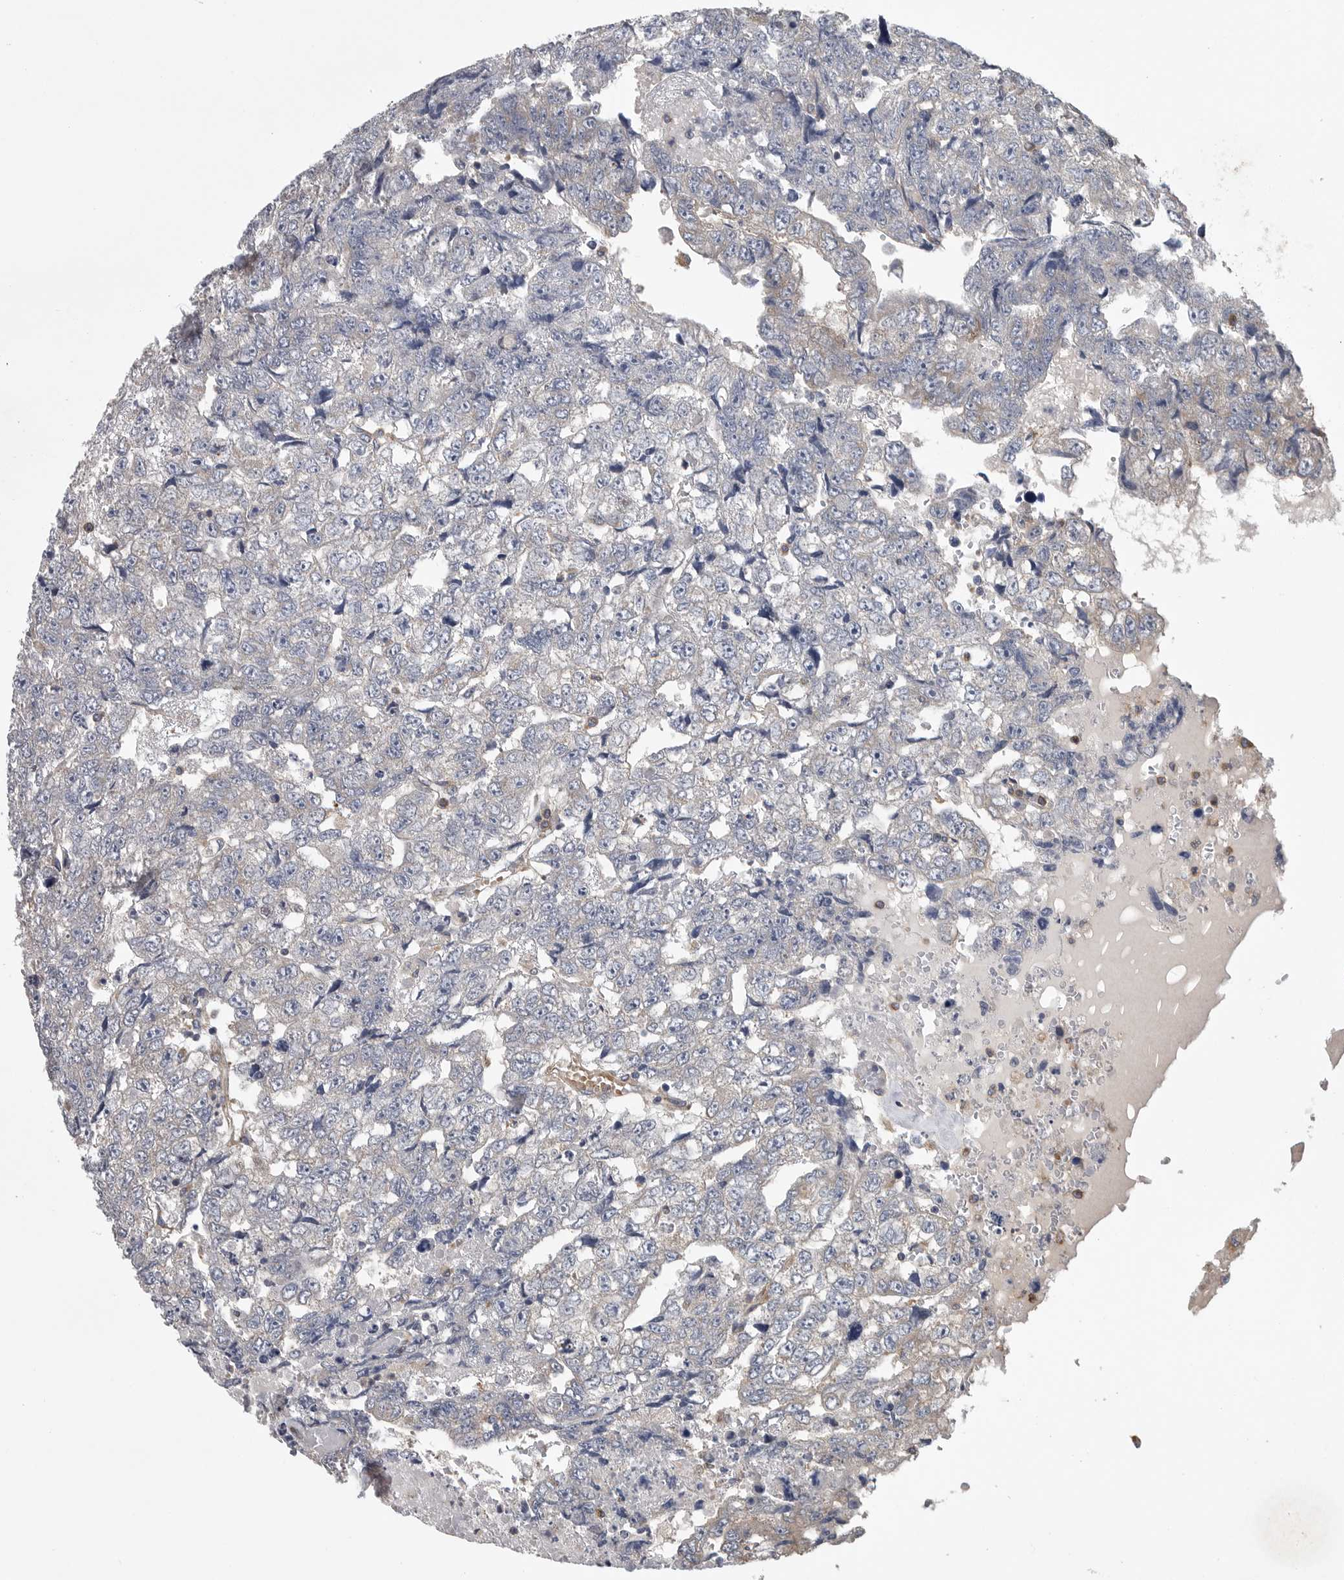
{"staining": {"intensity": "negative", "quantity": "none", "location": "none"}, "tissue": "testis cancer", "cell_type": "Tumor cells", "image_type": "cancer", "snomed": [{"axis": "morphology", "description": "Carcinoma, Embryonal, NOS"}, {"axis": "topography", "description": "Testis"}], "caption": "Tumor cells are negative for brown protein staining in embryonal carcinoma (testis).", "gene": "OXR1", "patient": {"sex": "male", "age": 36}}